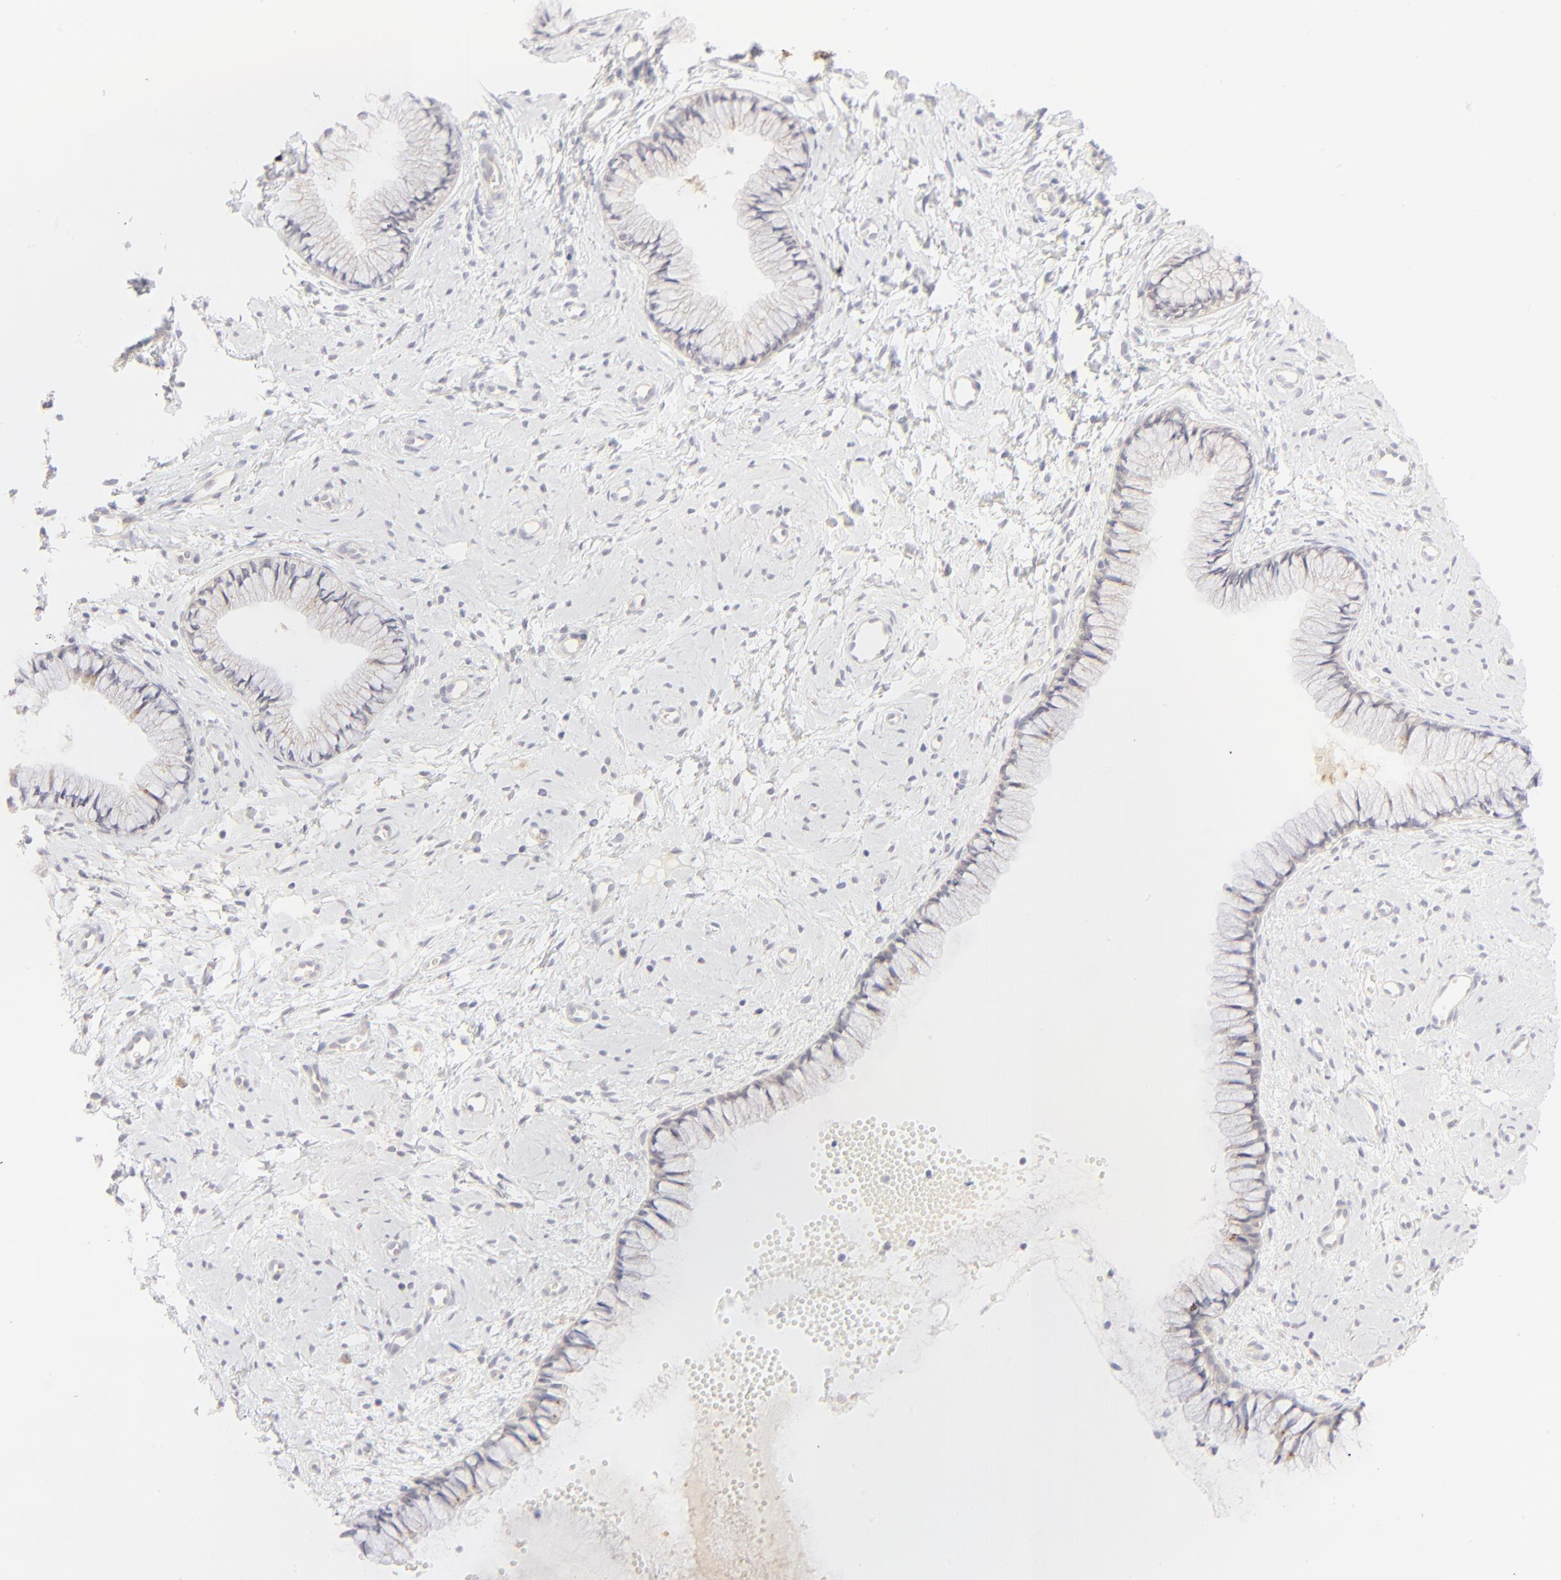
{"staining": {"intensity": "moderate", "quantity": ">75%", "location": "cytoplasmic/membranous"}, "tissue": "cervix", "cell_type": "Glandular cells", "image_type": "normal", "snomed": [{"axis": "morphology", "description": "Normal tissue, NOS"}, {"axis": "topography", "description": "Cervix"}], "caption": "Immunohistochemical staining of benign human cervix exhibits moderate cytoplasmic/membranous protein expression in approximately >75% of glandular cells. Nuclei are stained in blue.", "gene": "NKX2", "patient": {"sex": "female", "age": 46}}